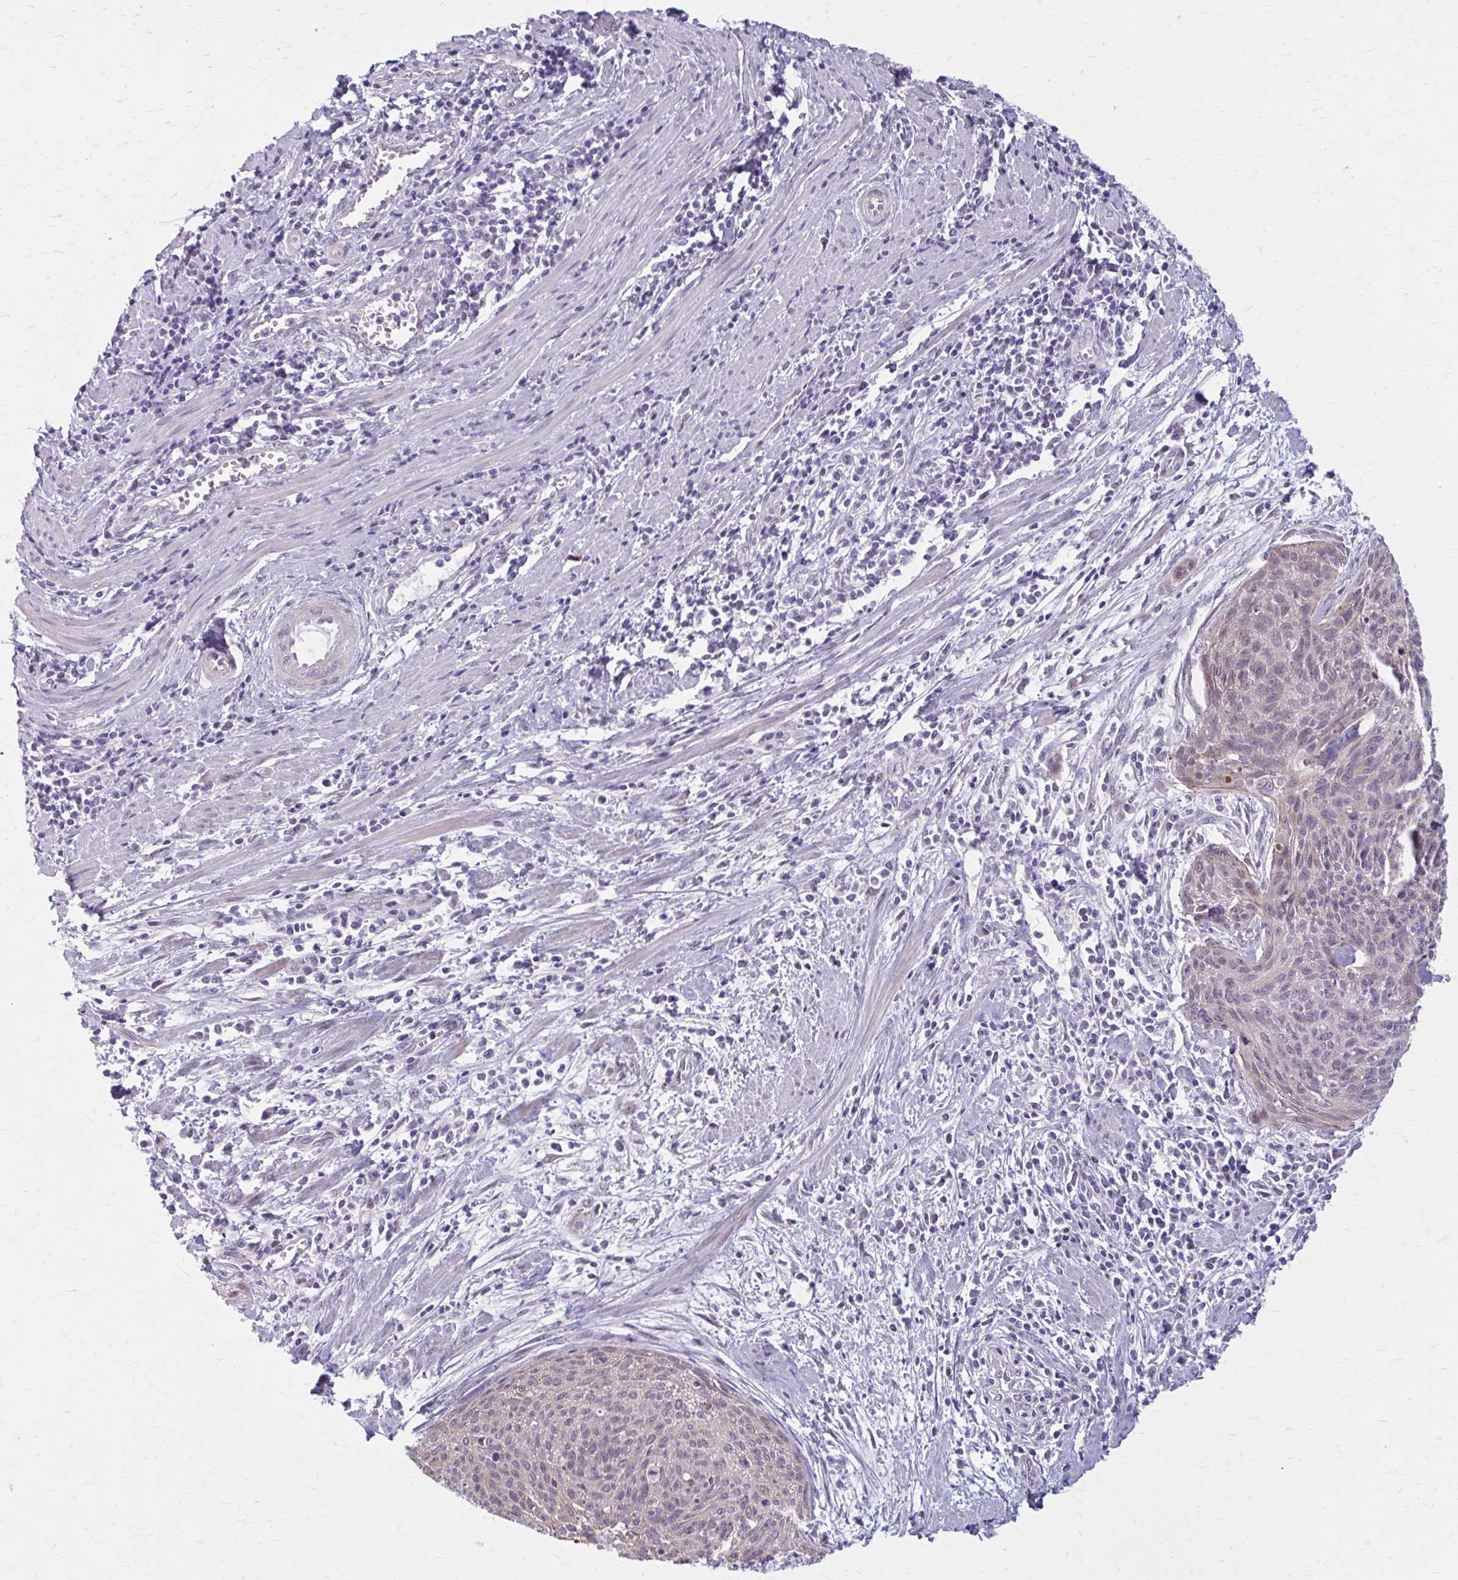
{"staining": {"intensity": "negative", "quantity": "none", "location": "none"}, "tissue": "cervical cancer", "cell_type": "Tumor cells", "image_type": "cancer", "snomed": [{"axis": "morphology", "description": "Squamous cell carcinoma, NOS"}, {"axis": "topography", "description": "Cervix"}], "caption": "This is an immunohistochemistry (IHC) image of cervical cancer (squamous cell carcinoma). There is no expression in tumor cells.", "gene": "NUMBL", "patient": {"sex": "female", "age": 55}}